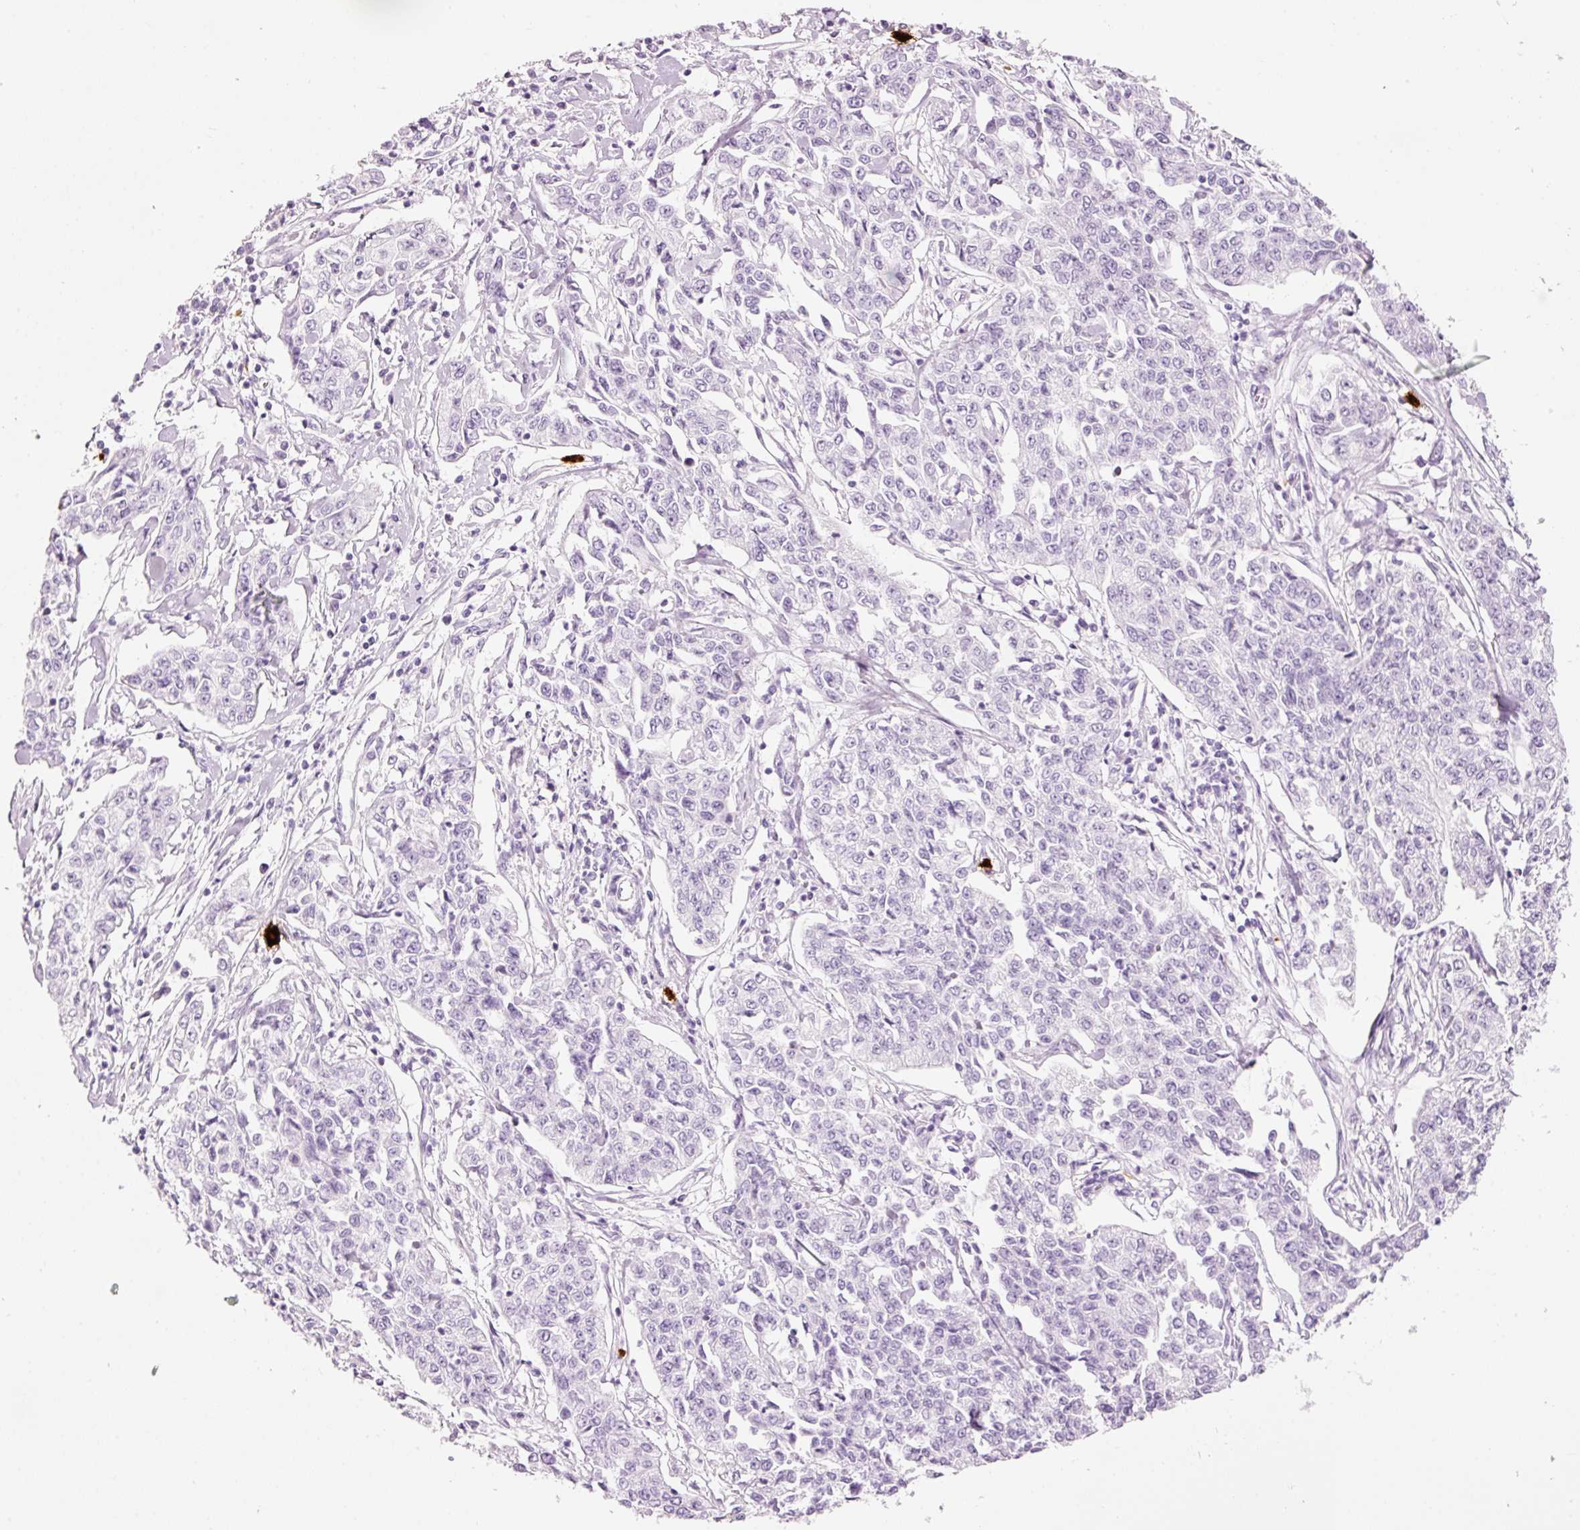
{"staining": {"intensity": "negative", "quantity": "none", "location": "none"}, "tissue": "cervical cancer", "cell_type": "Tumor cells", "image_type": "cancer", "snomed": [{"axis": "morphology", "description": "Squamous cell carcinoma, NOS"}, {"axis": "topography", "description": "Cervix"}], "caption": "The immunohistochemistry (IHC) micrograph has no significant expression in tumor cells of cervical cancer tissue.", "gene": "CMA1", "patient": {"sex": "female", "age": 35}}